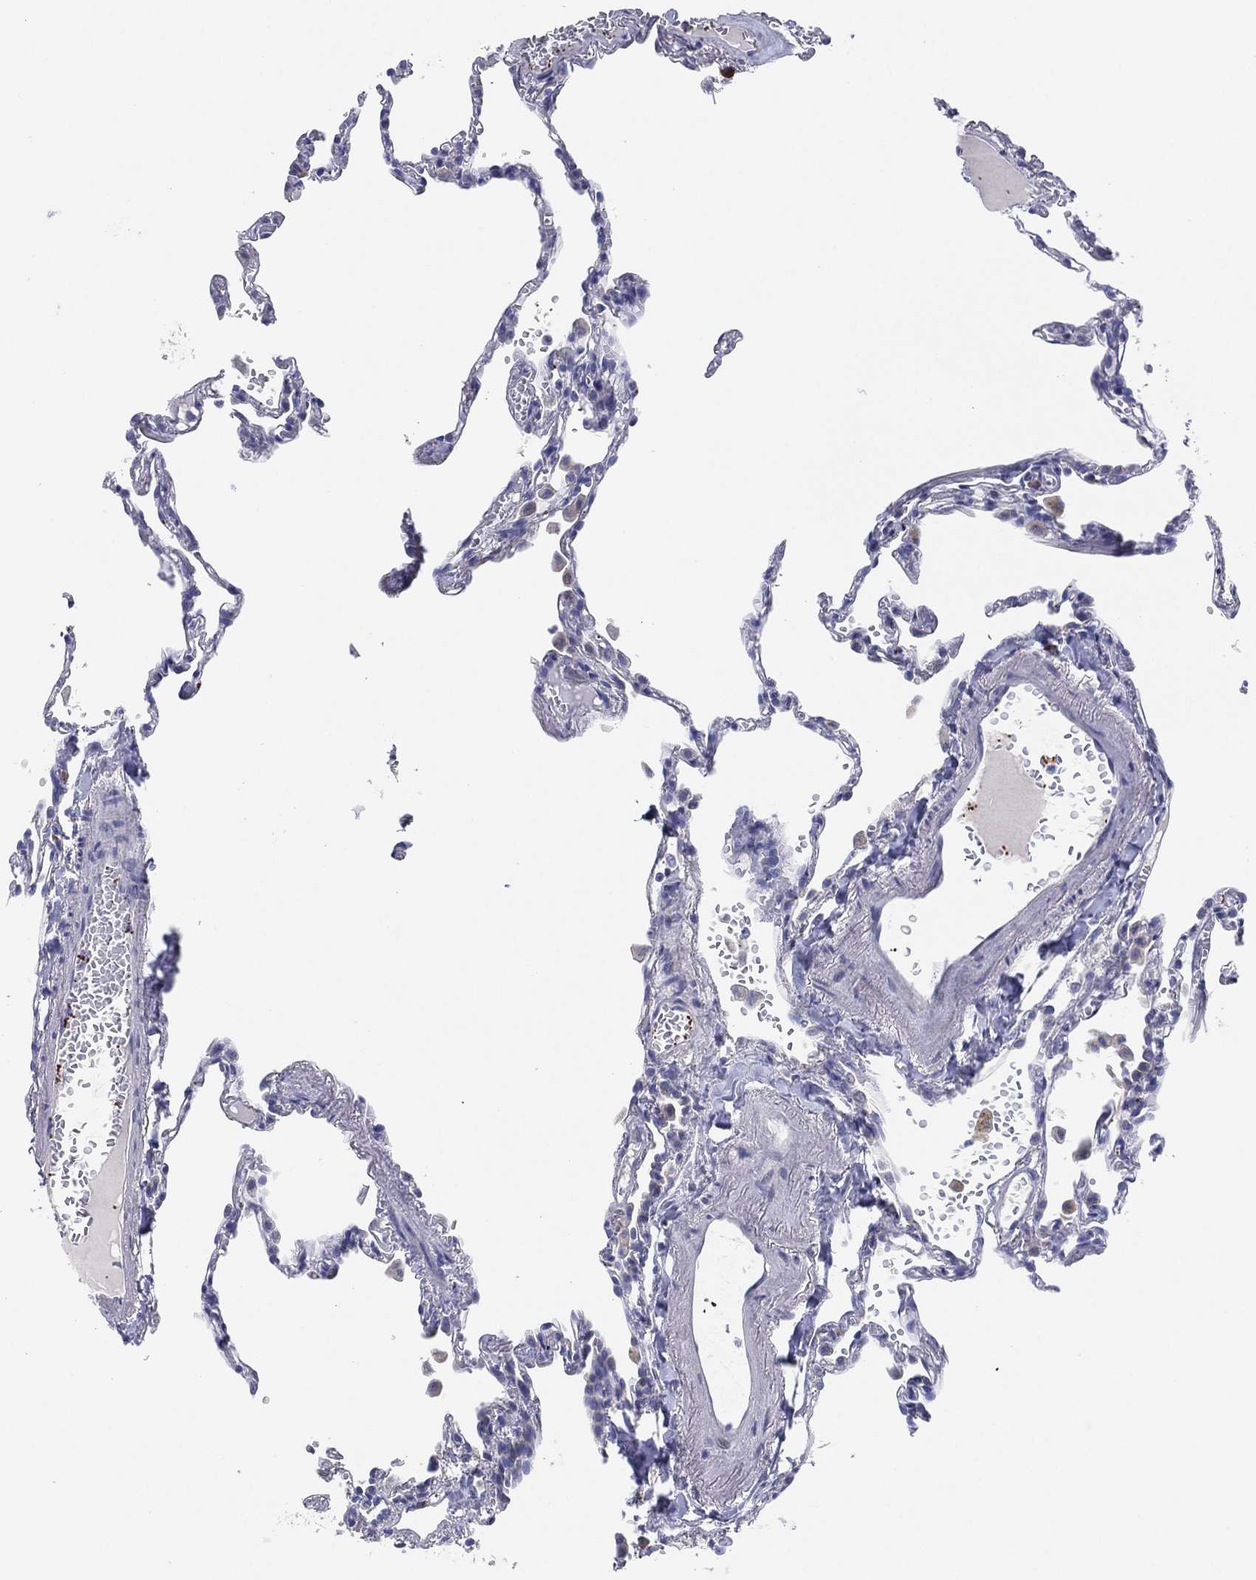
{"staining": {"intensity": "negative", "quantity": "none", "location": "none"}, "tissue": "lung", "cell_type": "Alveolar cells", "image_type": "normal", "snomed": [{"axis": "morphology", "description": "Normal tissue, NOS"}, {"axis": "topography", "description": "Lung"}], "caption": "The micrograph shows no staining of alveolar cells in unremarkable lung. The staining was performed using DAB to visualize the protein expression in brown, while the nuclei were stained in blue with hematoxylin (Magnification: 20x).", "gene": "TMEM40", "patient": {"sex": "male", "age": 78}}